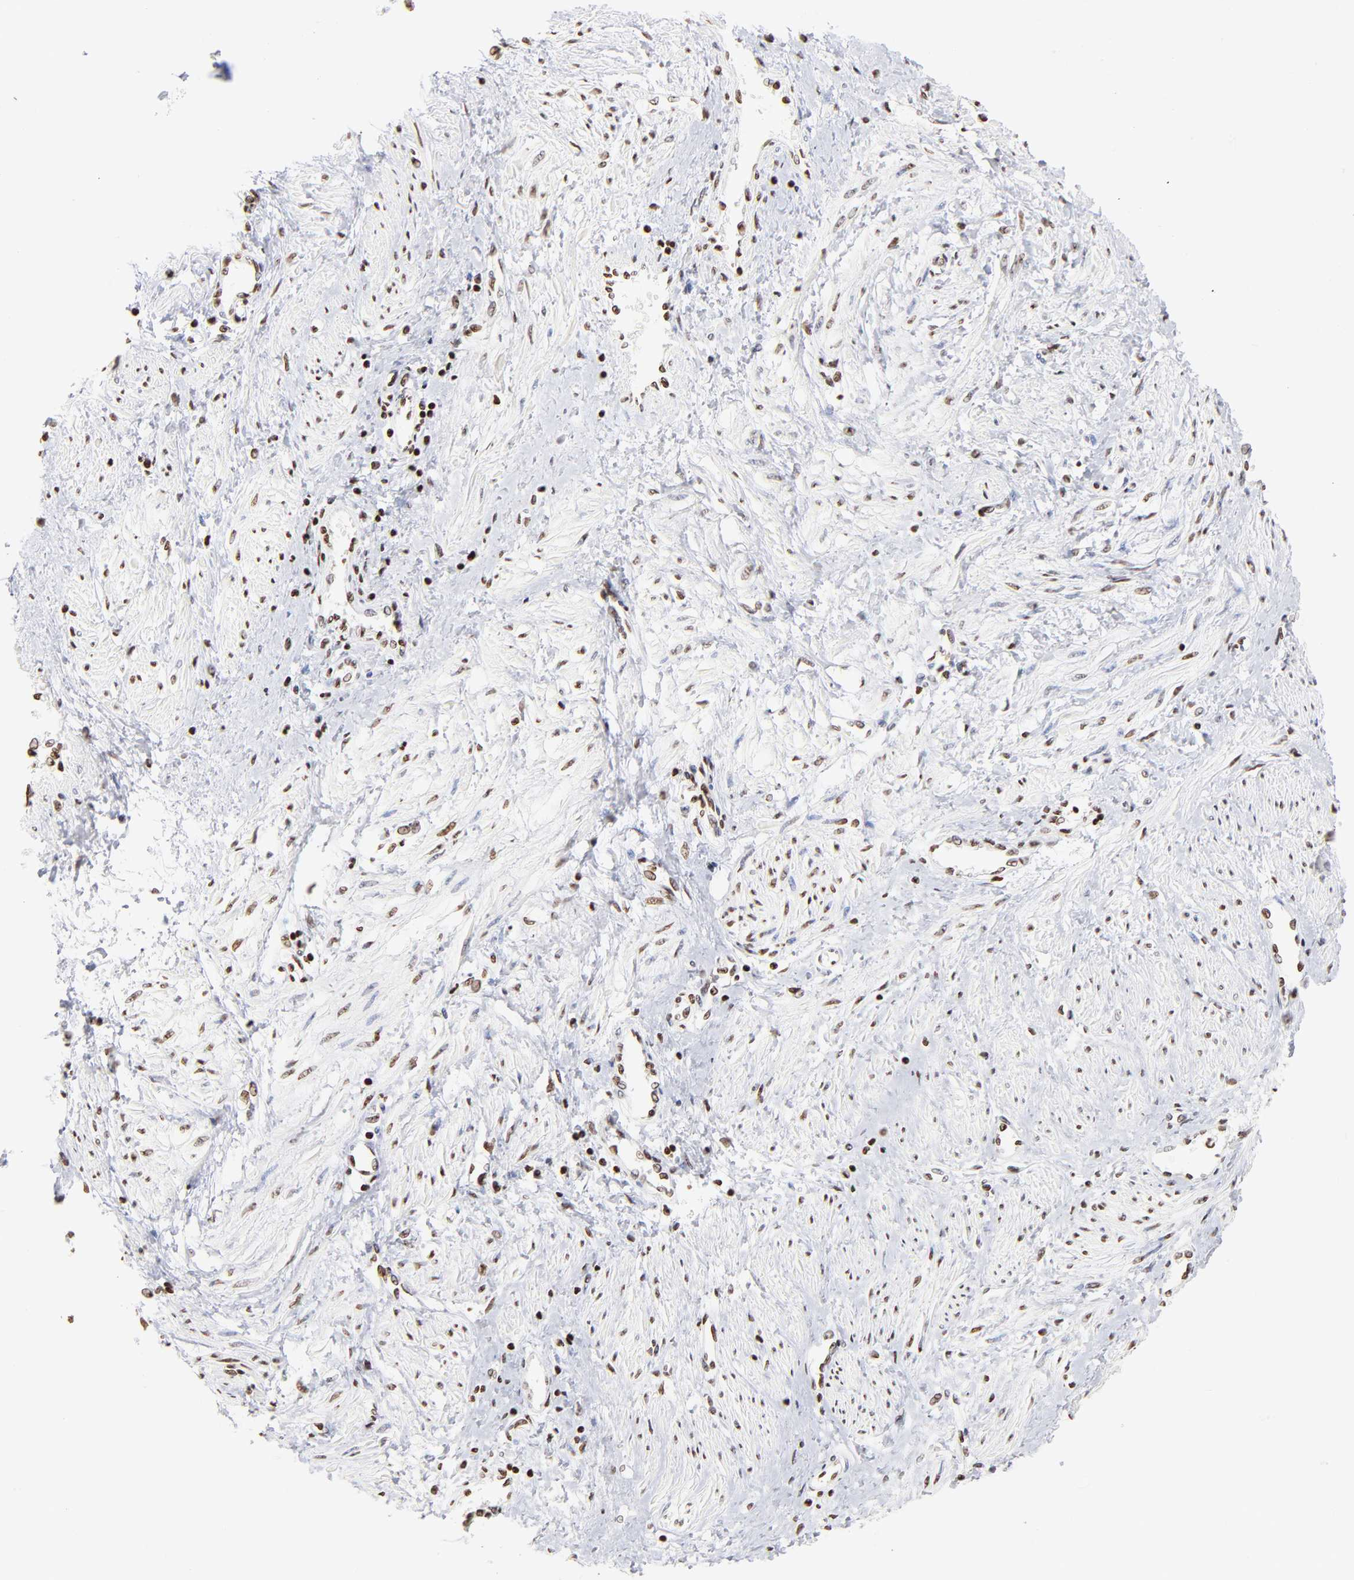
{"staining": {"intensity": "strong", "quantity": ">75%", "location": "nuclear"}, "tissue": "smooth muscle", "cell_type": "Smooth muscle cells", "image_type": "normal", "snomed": [{"axis": "morphology", "description": "Normal tissue, NOS"}, {"axis": "topography", "description": "Smooth muscle"}, {"axis": "topography", "description": "Uterus"}], "caption": "Immunohistochemistry (IHC) (DAB) staining of unremarkable smooth muscle shows strong nuclear protein positivity in approximately >75% of smooth muscle cells.", "gene": "RTL4", "patient": {"sex": "female", "age": 39}}